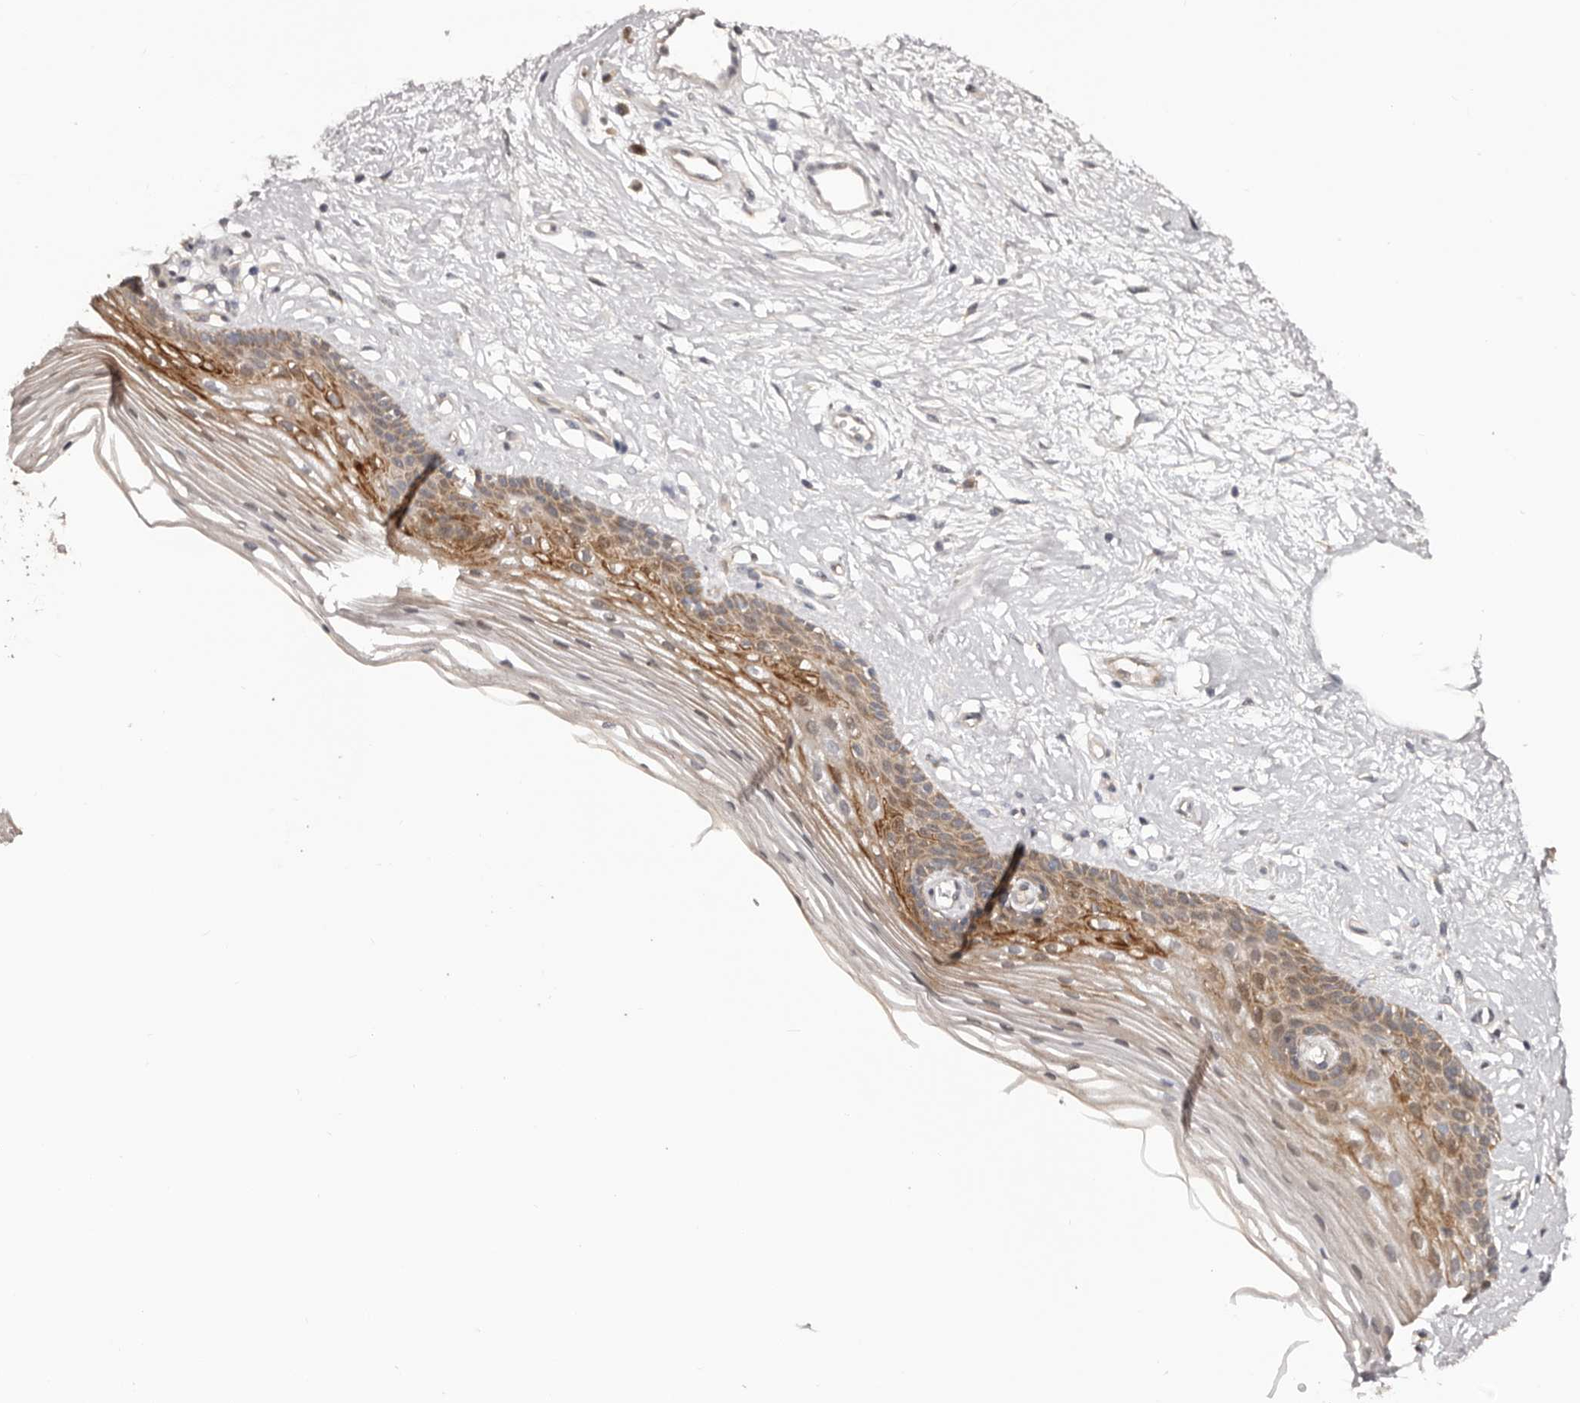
{"staining": {"intensity": "strong", "quantity": "25%-75%", "location": "cytoplasmic/membranous"}, "tissue": "vagina", "cell_type": "Squamous epithelial cells", "image_type": "normal", "snomed": [{"axis": "morphology", "description": "Normal tissue, NOS"}, {"axis": "topography", "description": "Vagina"}], "caption": "About 25%-75% of squamous epithelial cells in benign vagina display strong cytoplasmic/membranous protein positivity as visualized by brown immunohistochemical staining.", "gene": "KCNJ8", "patient": {"sex": "female", "age": 46}}